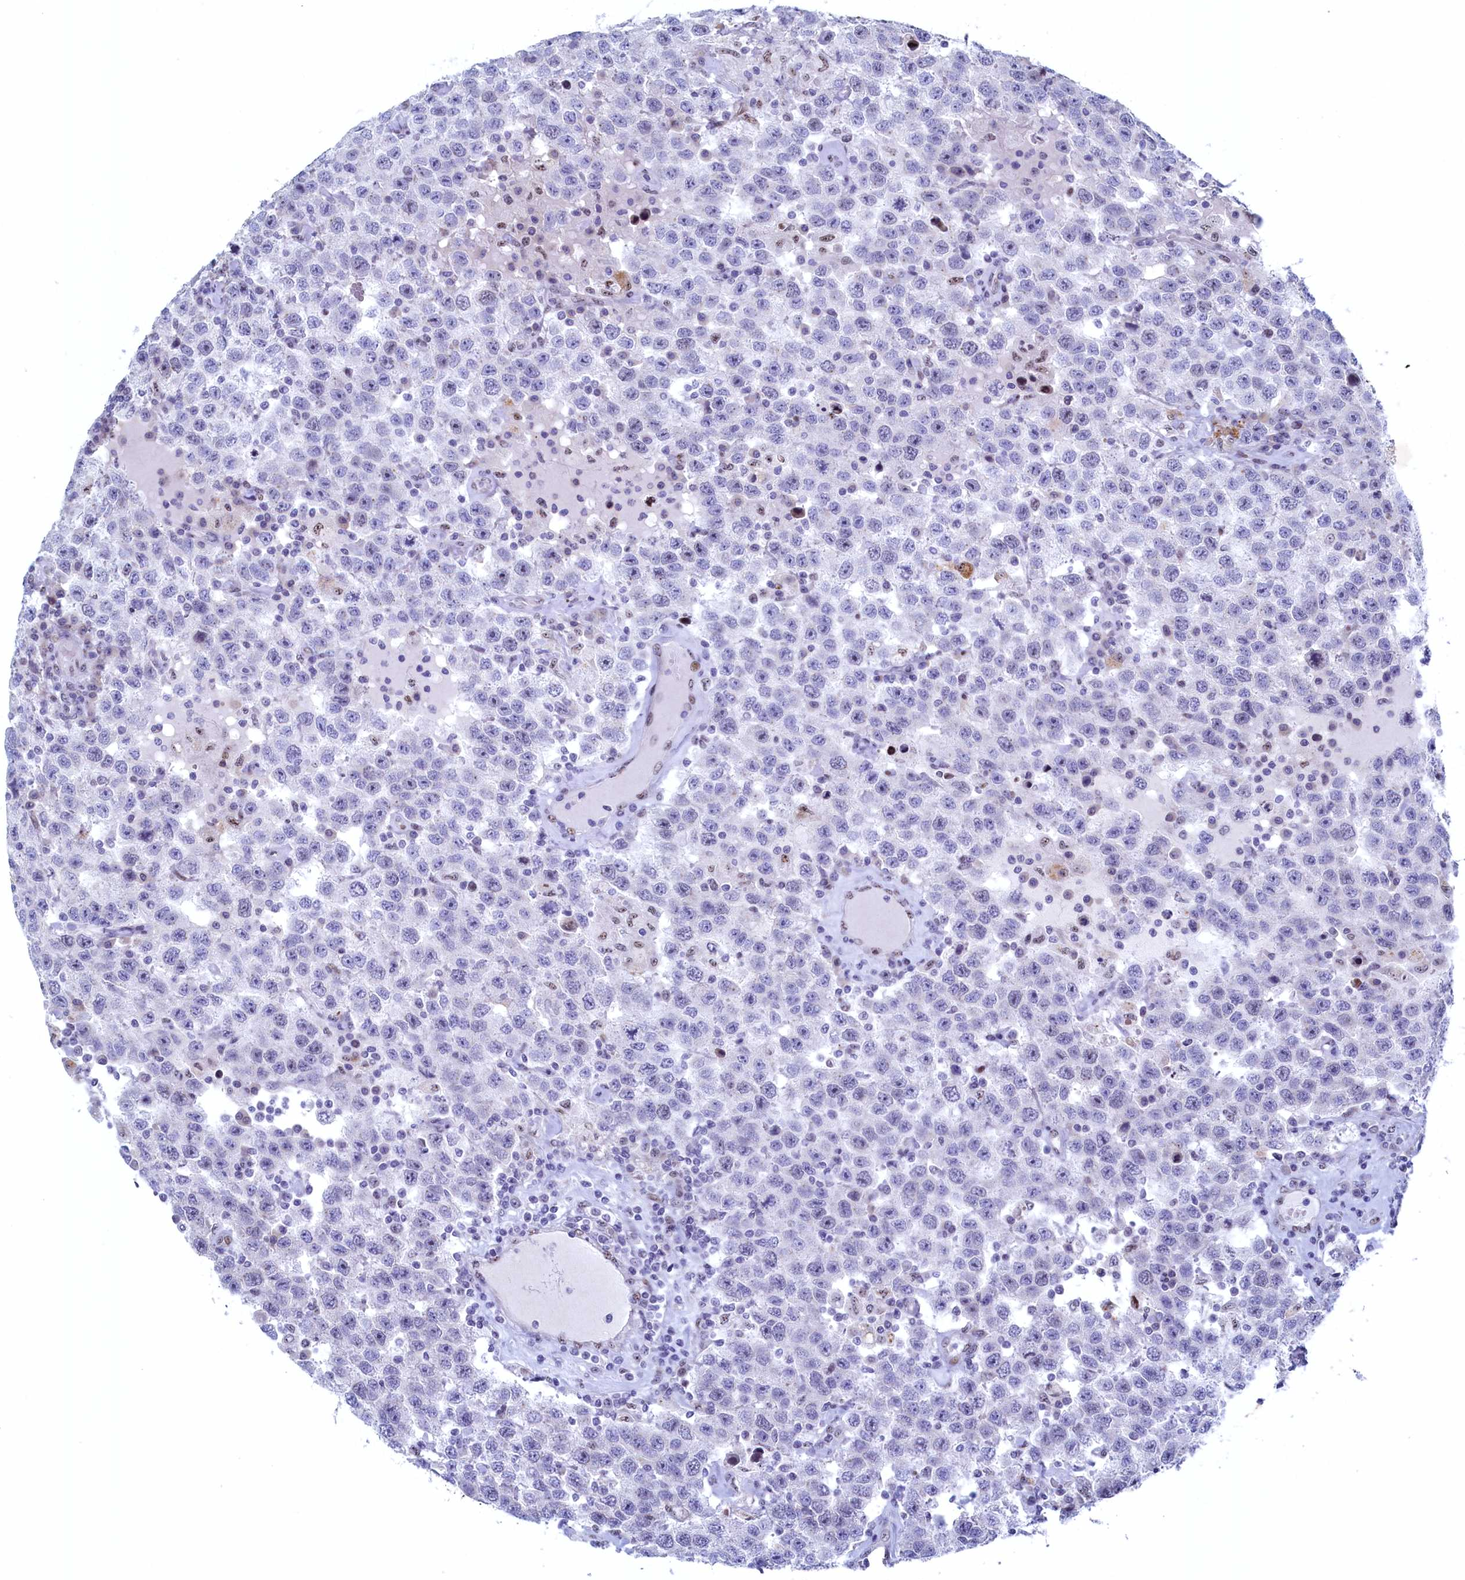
{"staining": {"intensity": "negative", "quantity": "none", "location": "none"}, "tissue": "testis cancer", "cell_type": "Tumor cells", "image_type": "cancer", "snomed": [{"axis": "morphology", "description": "Seminoma, NOS"}, {"axis": "topography", "description": "Testis"}], "caption": "Testis cancer (seminoma) was stained to show a protein in brown. There is no significant positivity in tumor cells. (DAB (3,3'-diaminobenzidine) IHC visualized using brightfield microscopy, high magnification).", "gene": "WDR76", "patient": {"sex": "male", "age": 41}}